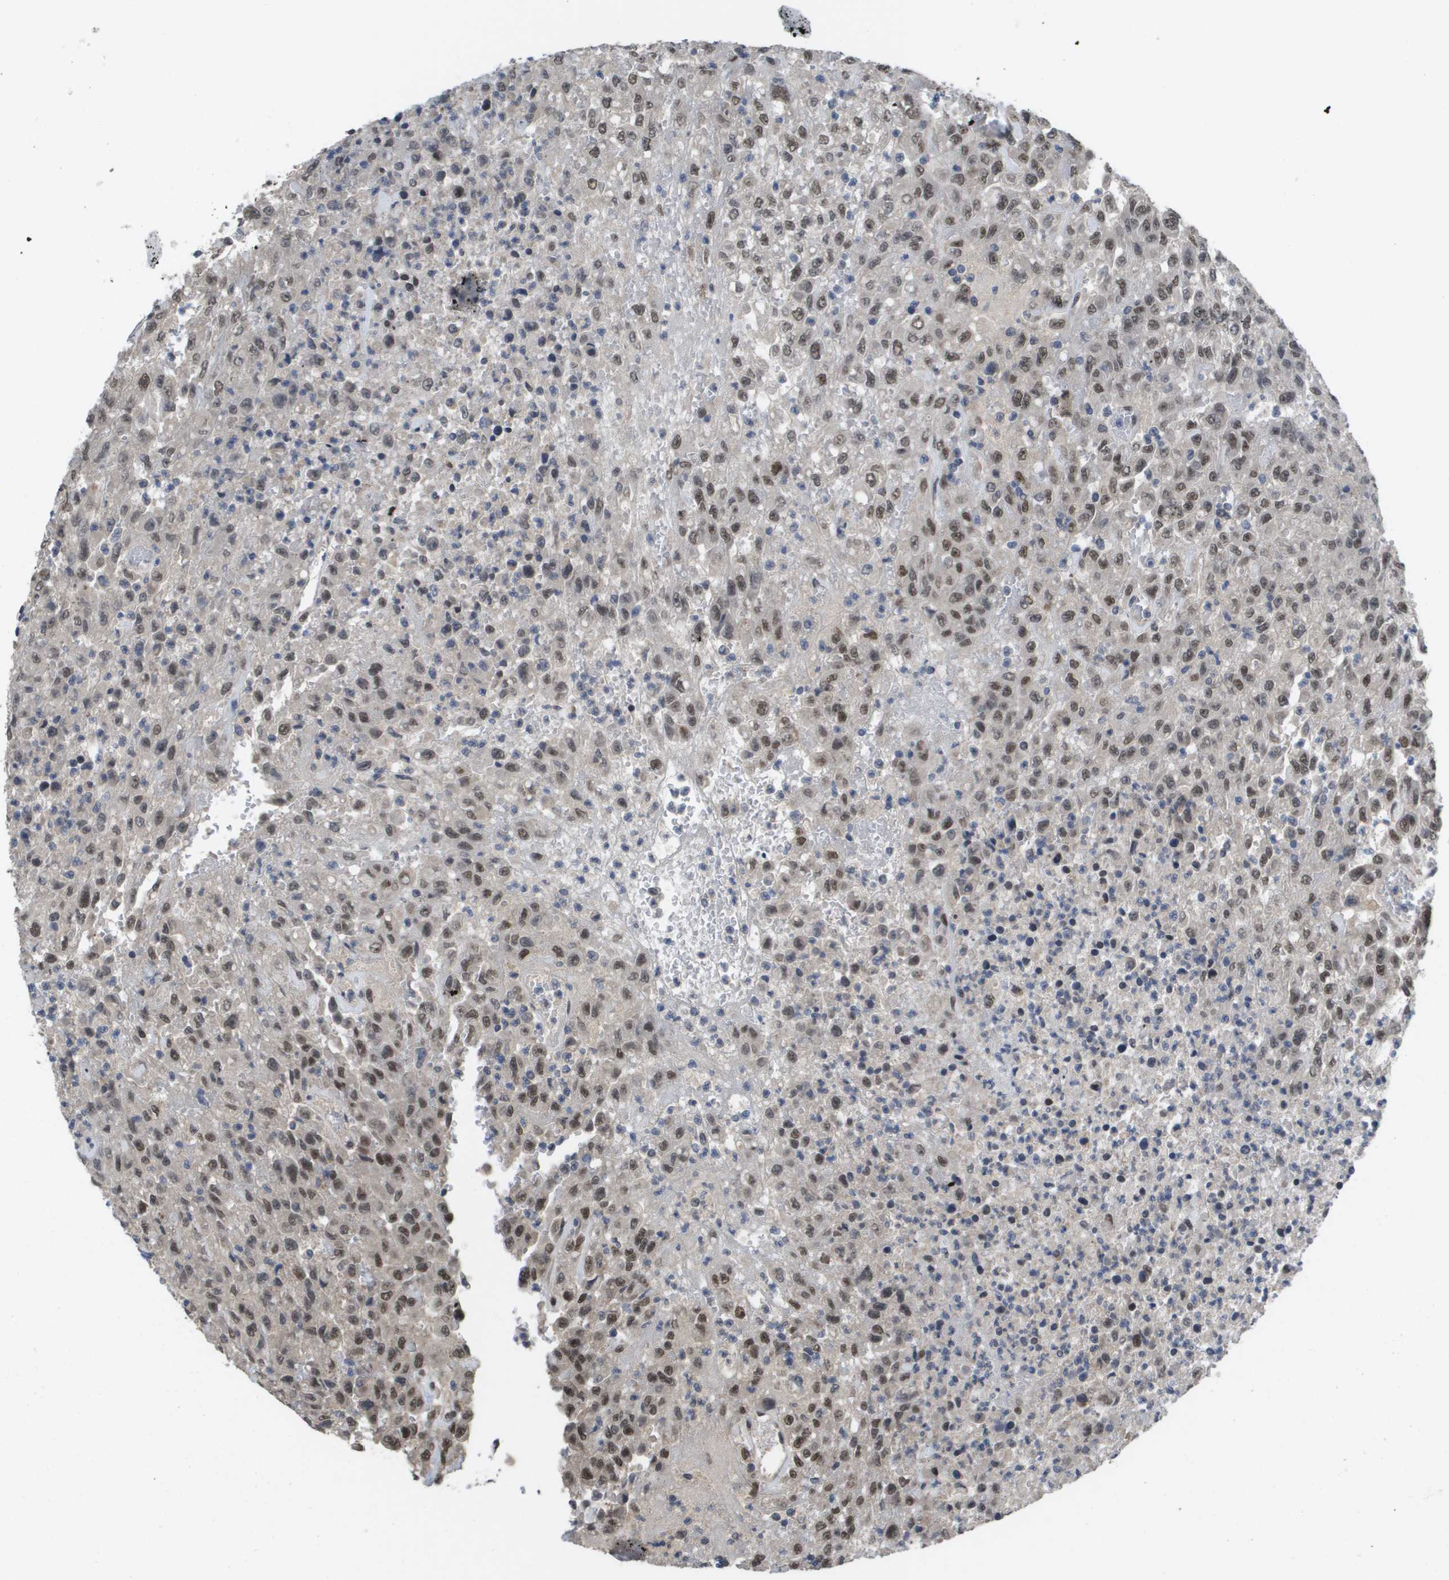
{"staining": {"intensity": "moderate", "quantity": ">75%", "location": "nuclear"}, "tissue": "urothelial cancer", "cell_type": "Tumor cells", "image_type": "cancer", "snomed": [{"axis": "morphology", "description": "Urothelial carcinoma, High grade"}, {"axis": "topography", "description": "Urinary bladder"}], "caption": "This micrograph reveals IHC staining of urothelial carcinoma (high-grade), with medium moderate nuclear expression in about >75% of tumor cells.", "gene": "AMBRA1", "patient": {"sex": "male", "age": 46}}